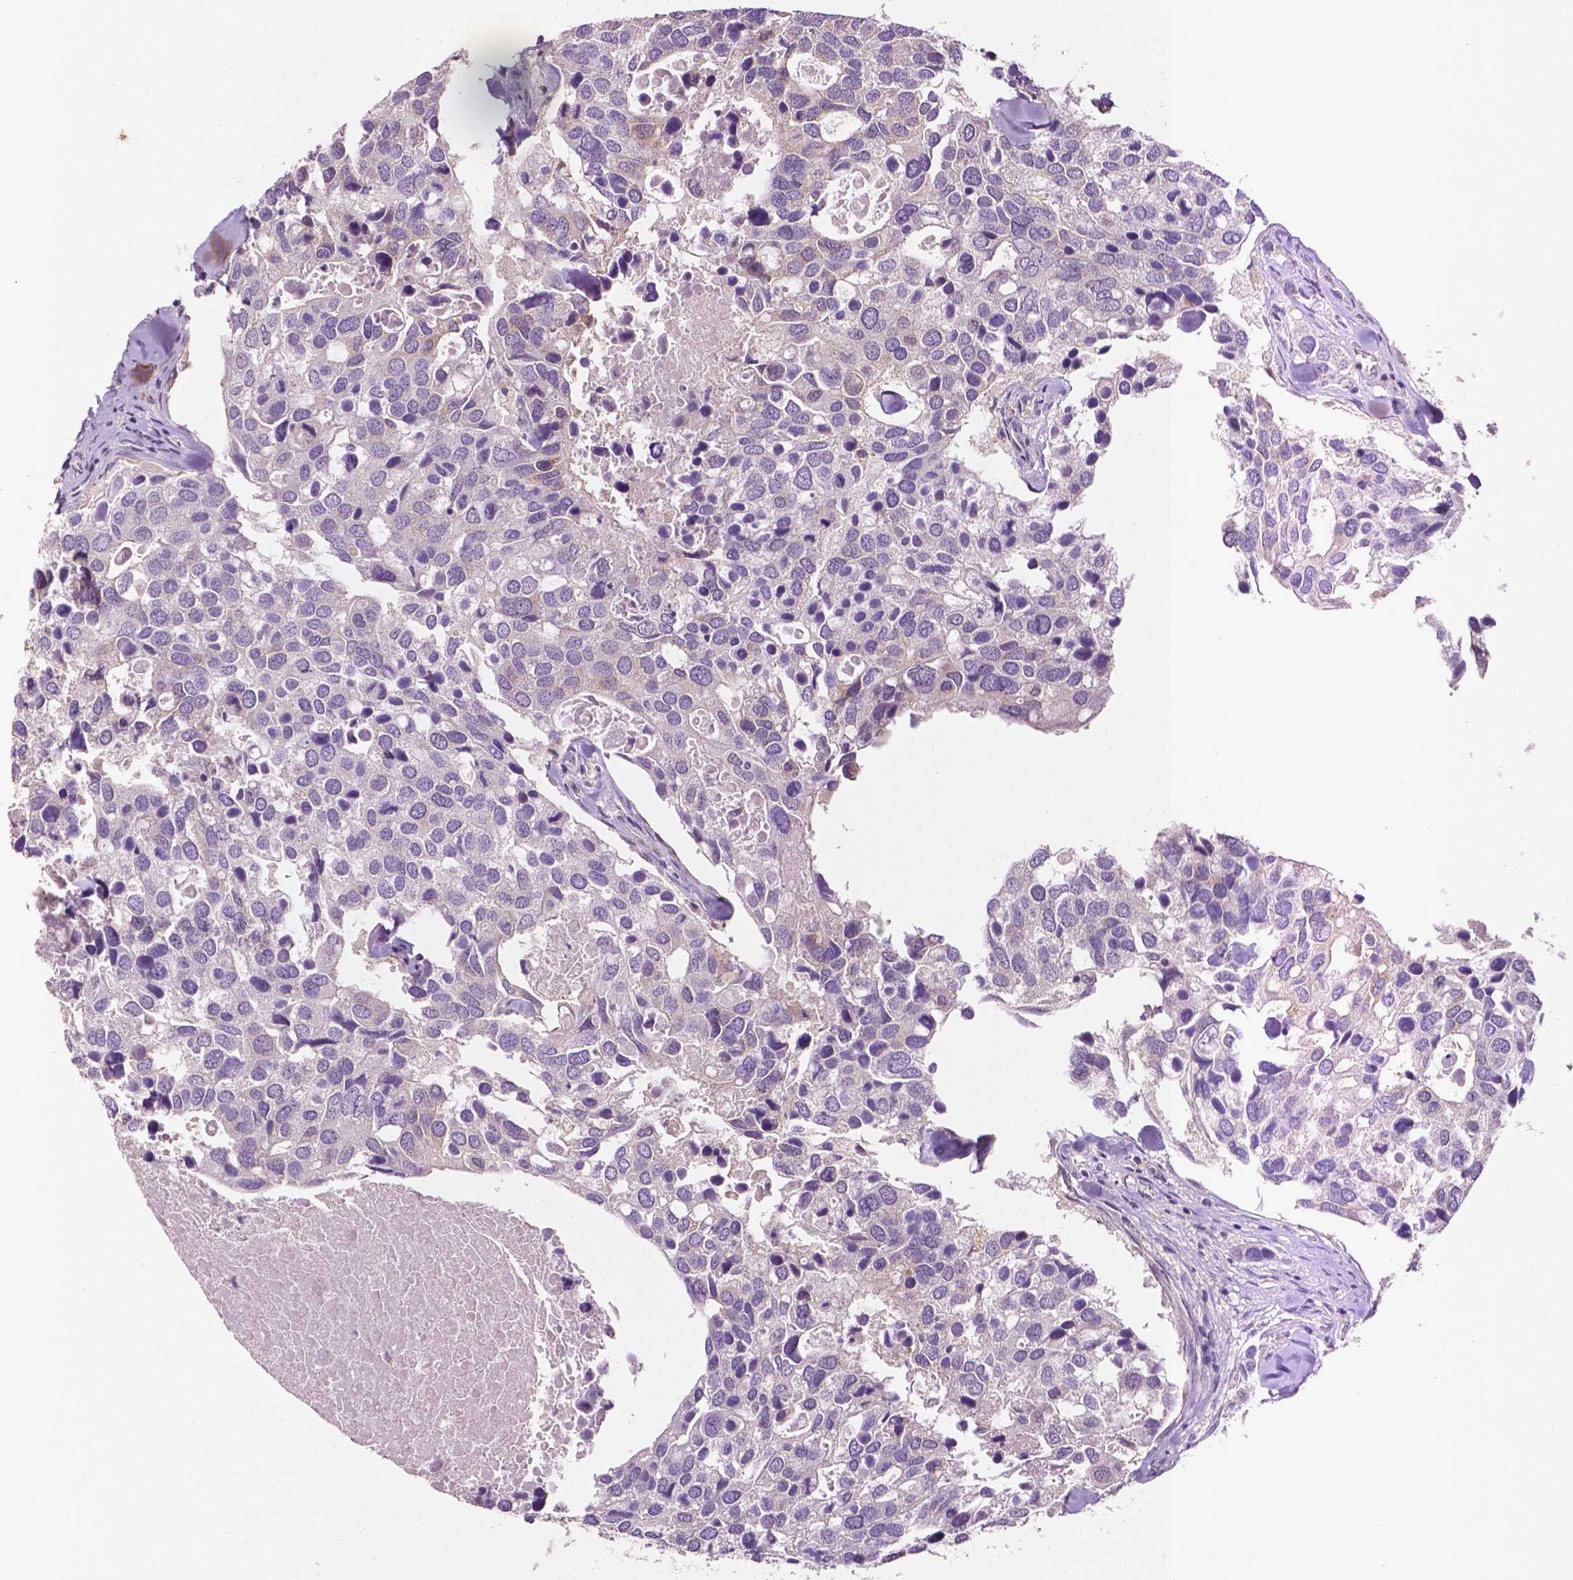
{"staining": {"intensity": "negative", "quantity": "none", "location": "none"}, "tissue": "breast cancer", "cell_type": "Tumor cells", "image_type": "cancer", "snomed": [{"axis": "morphology", "description": "Duct carcinoma"}, {"axis": "topography", "description": "Breast"}], "caption": "This is a histopathology image of IHC staining of breast intraductal carcinoma, which shows no positivity in tumor cells. Brightfield microscopy of immunohistochemistry stained with DAB (3,3'-diaminobenzidine) (brown) and hematoxylin (blue), captured at high magnification.", "gene": "EBAG9", "patient": {"sex": "female", "age": 83}}